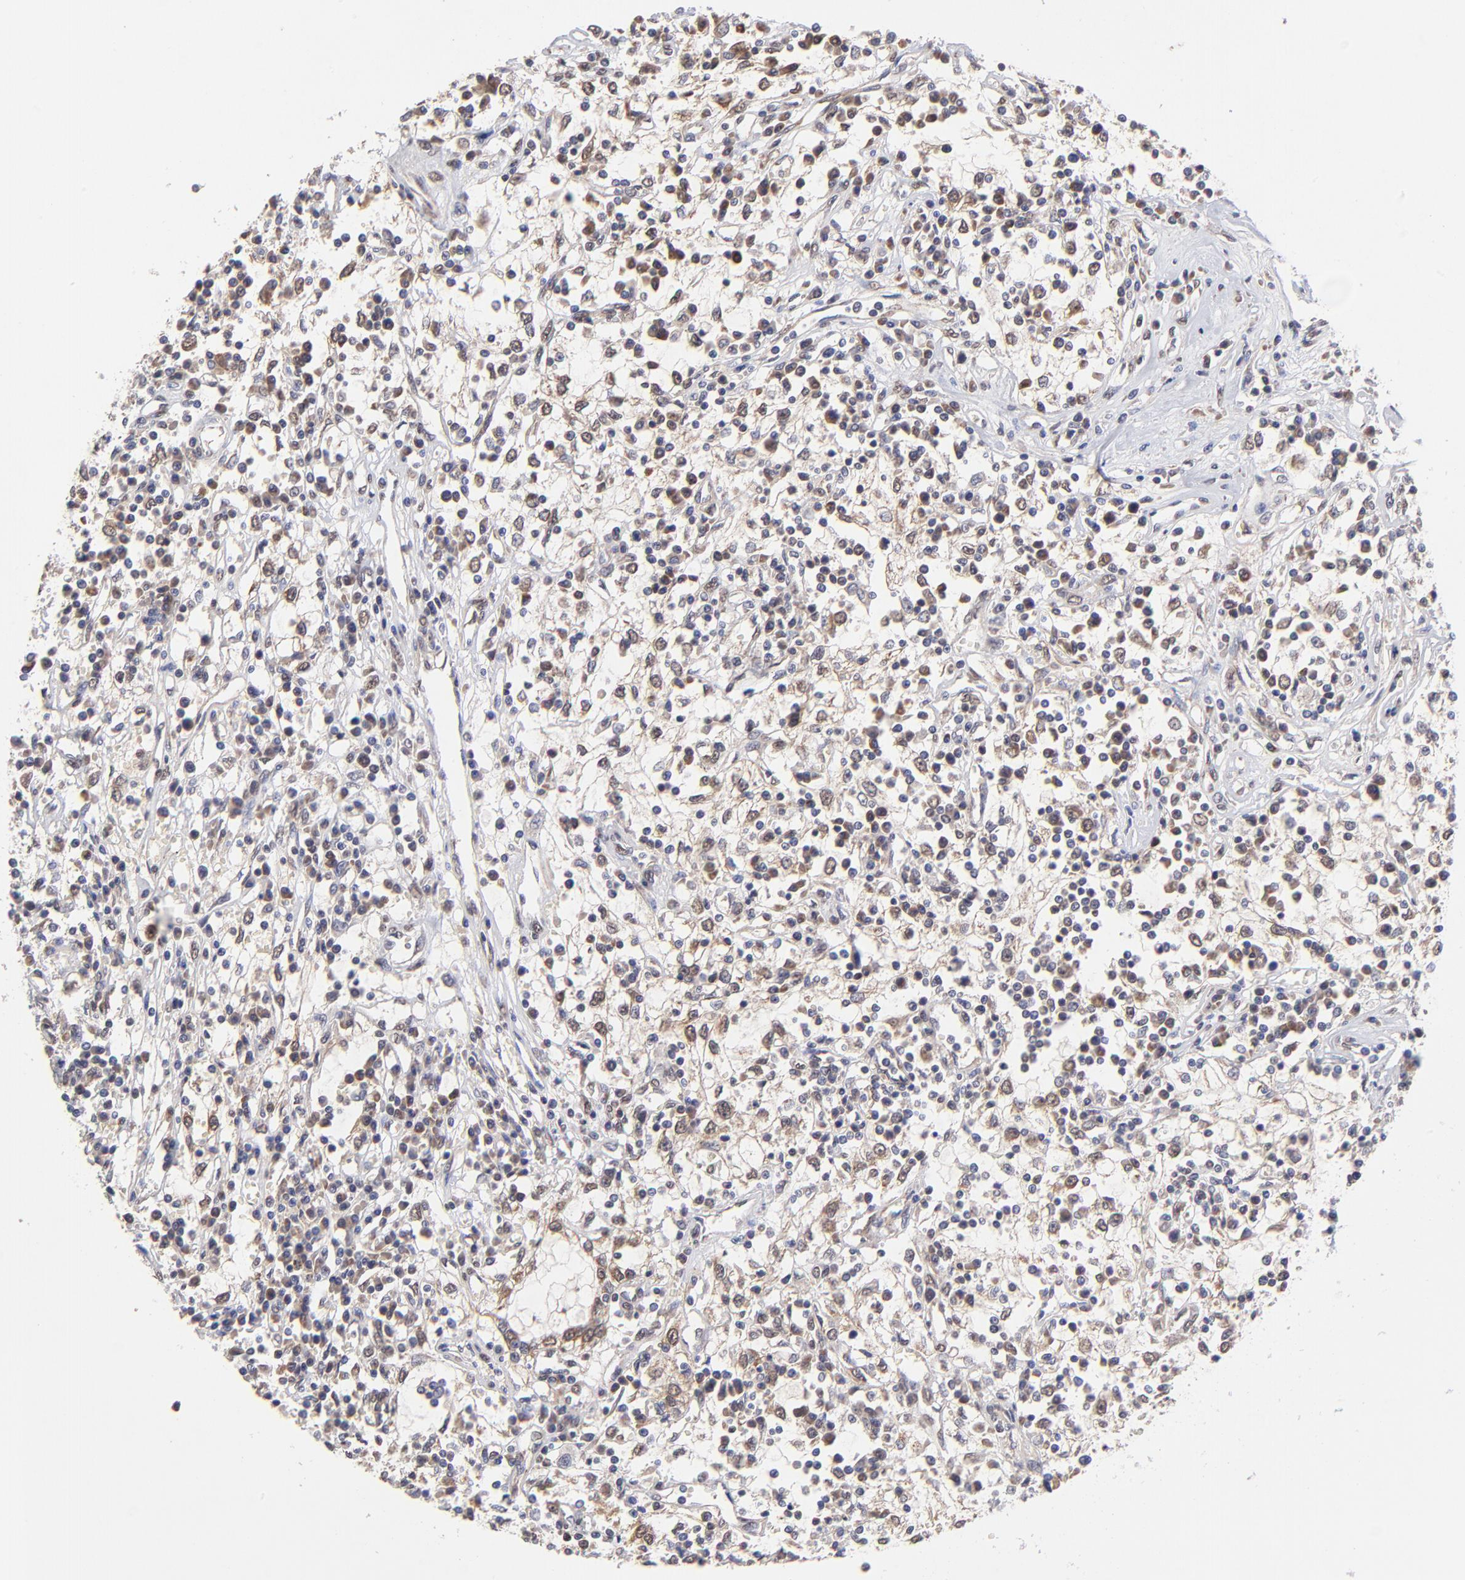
{"staining": {"intensity": "moderate", "quantity": "25%-75%", "location": "cytoplasmic/membranous"}, "tissue": "renal cancer", "cell_type": "Tumor cells", "image_type": "cancer", "snomed": [{"axis": "morphology", "description": "Adenocarcinoma, NOS"}, {"axis": "topography", "description": "Kidney"}], "caption": "An image of human renal adenocarcinoma stained for a protein displays moderate cytoplasmic/membranous brown staining in tumor cells.", "gene": "UBE2H", "patient": {"sex": "male", "age": 82}}